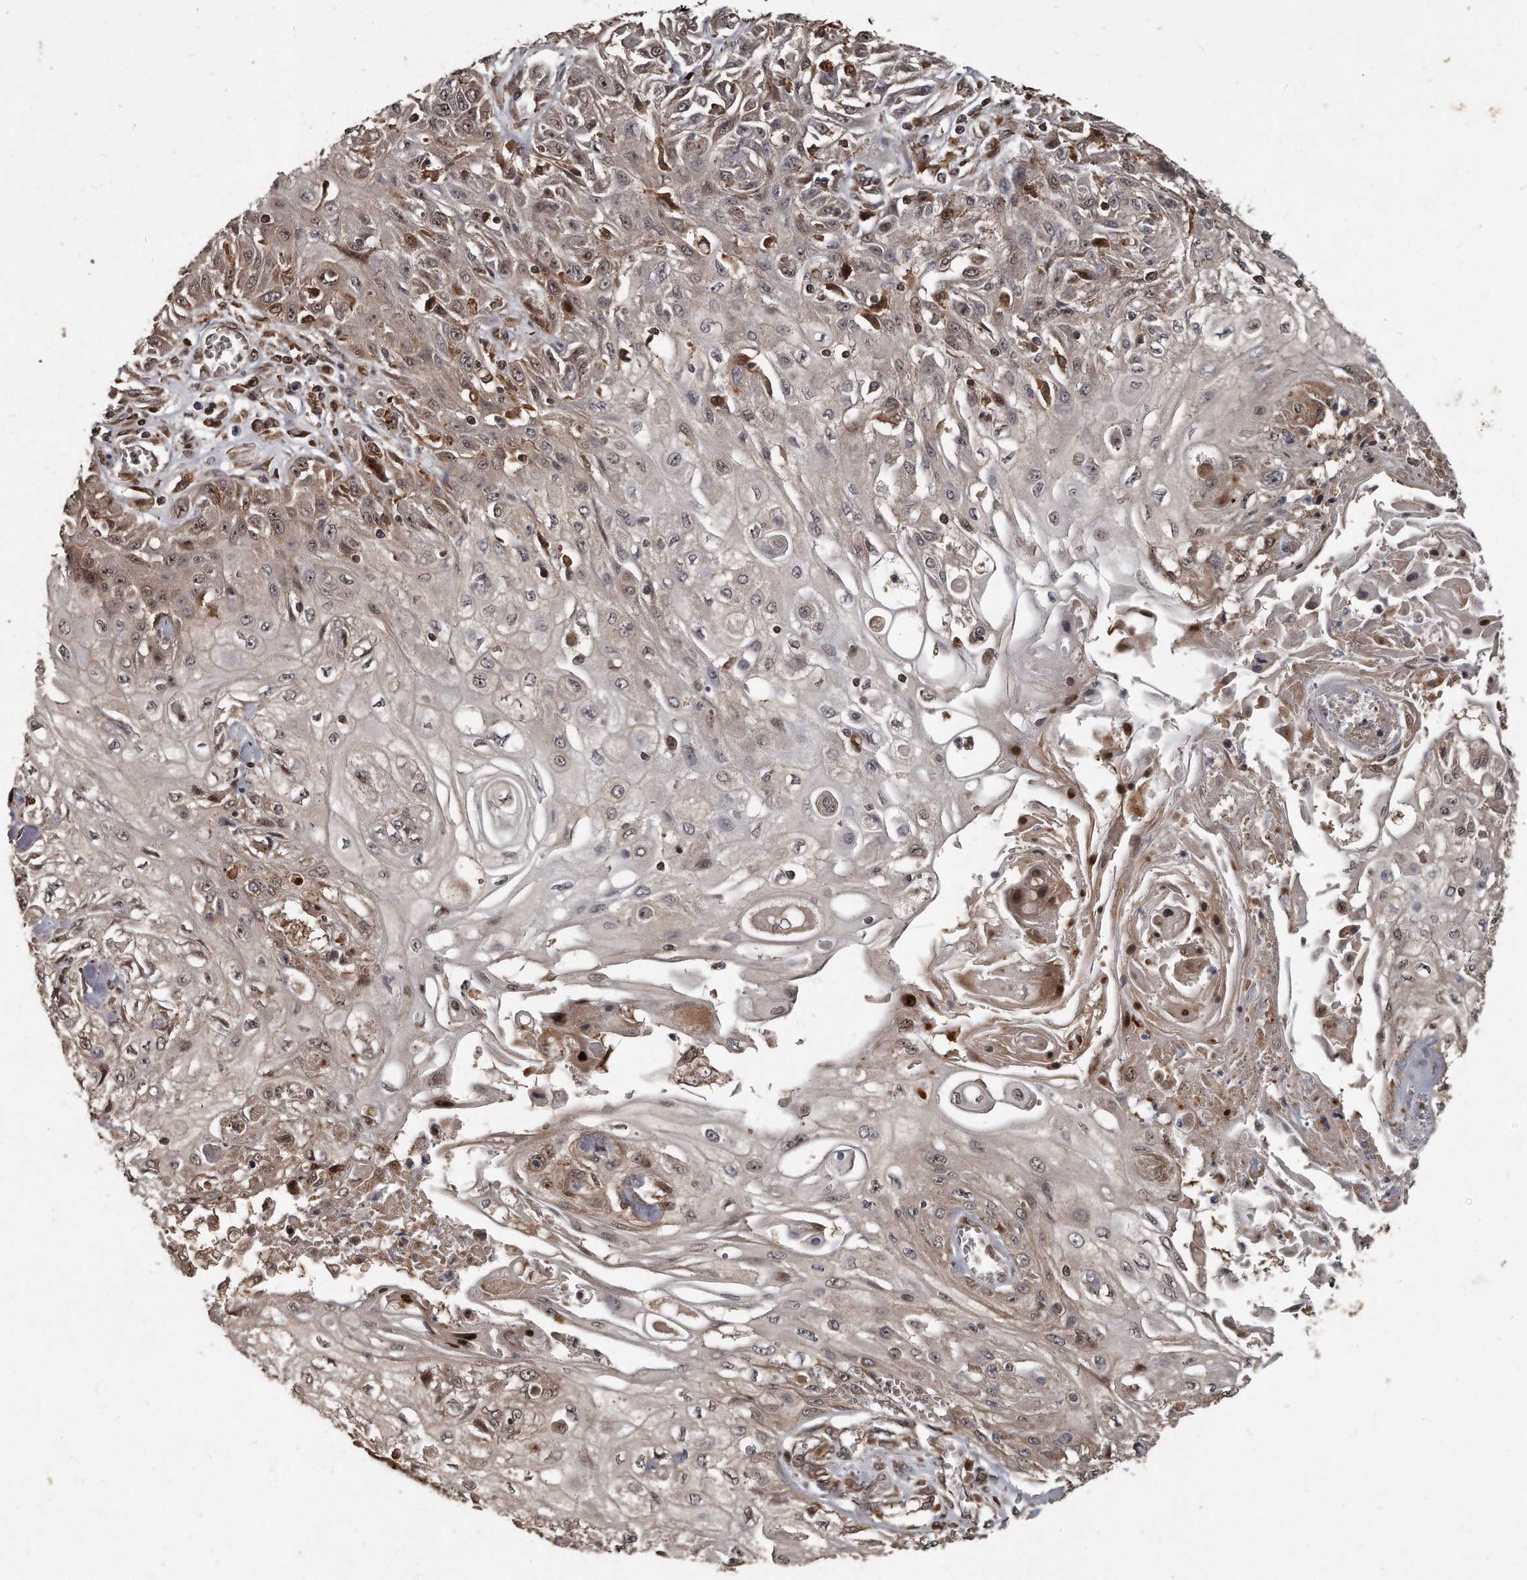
{"staining": {"intensity": "weak", "quantity": "25%-75%", "location": "cytoplasmic/membranous,nuclear"}, "tissue": "skin cancer", "cell_type": "Tumor cells", "image_type": "cancer", "snomed": [{"axis": "morphology", "description": "Squamous cell carcinoma, NOS"}, {"axis": "morphology", "description": "Squamous cell carcinoma, metastatic, NOS"}, {"axis": "topography", "description": "Skin"}, {"axis": "topography", "description": "Lymph node"}], "caption": "Brown immunohistochemical staining in human skin metastatic squamous cell carcinoma demonstrates weak cytoplasmic/membranous and nuclear positivity in about 25%-75% of tumor cells.", "gene": "GCH1", "patient": {"sex": "male", "age": 75}}